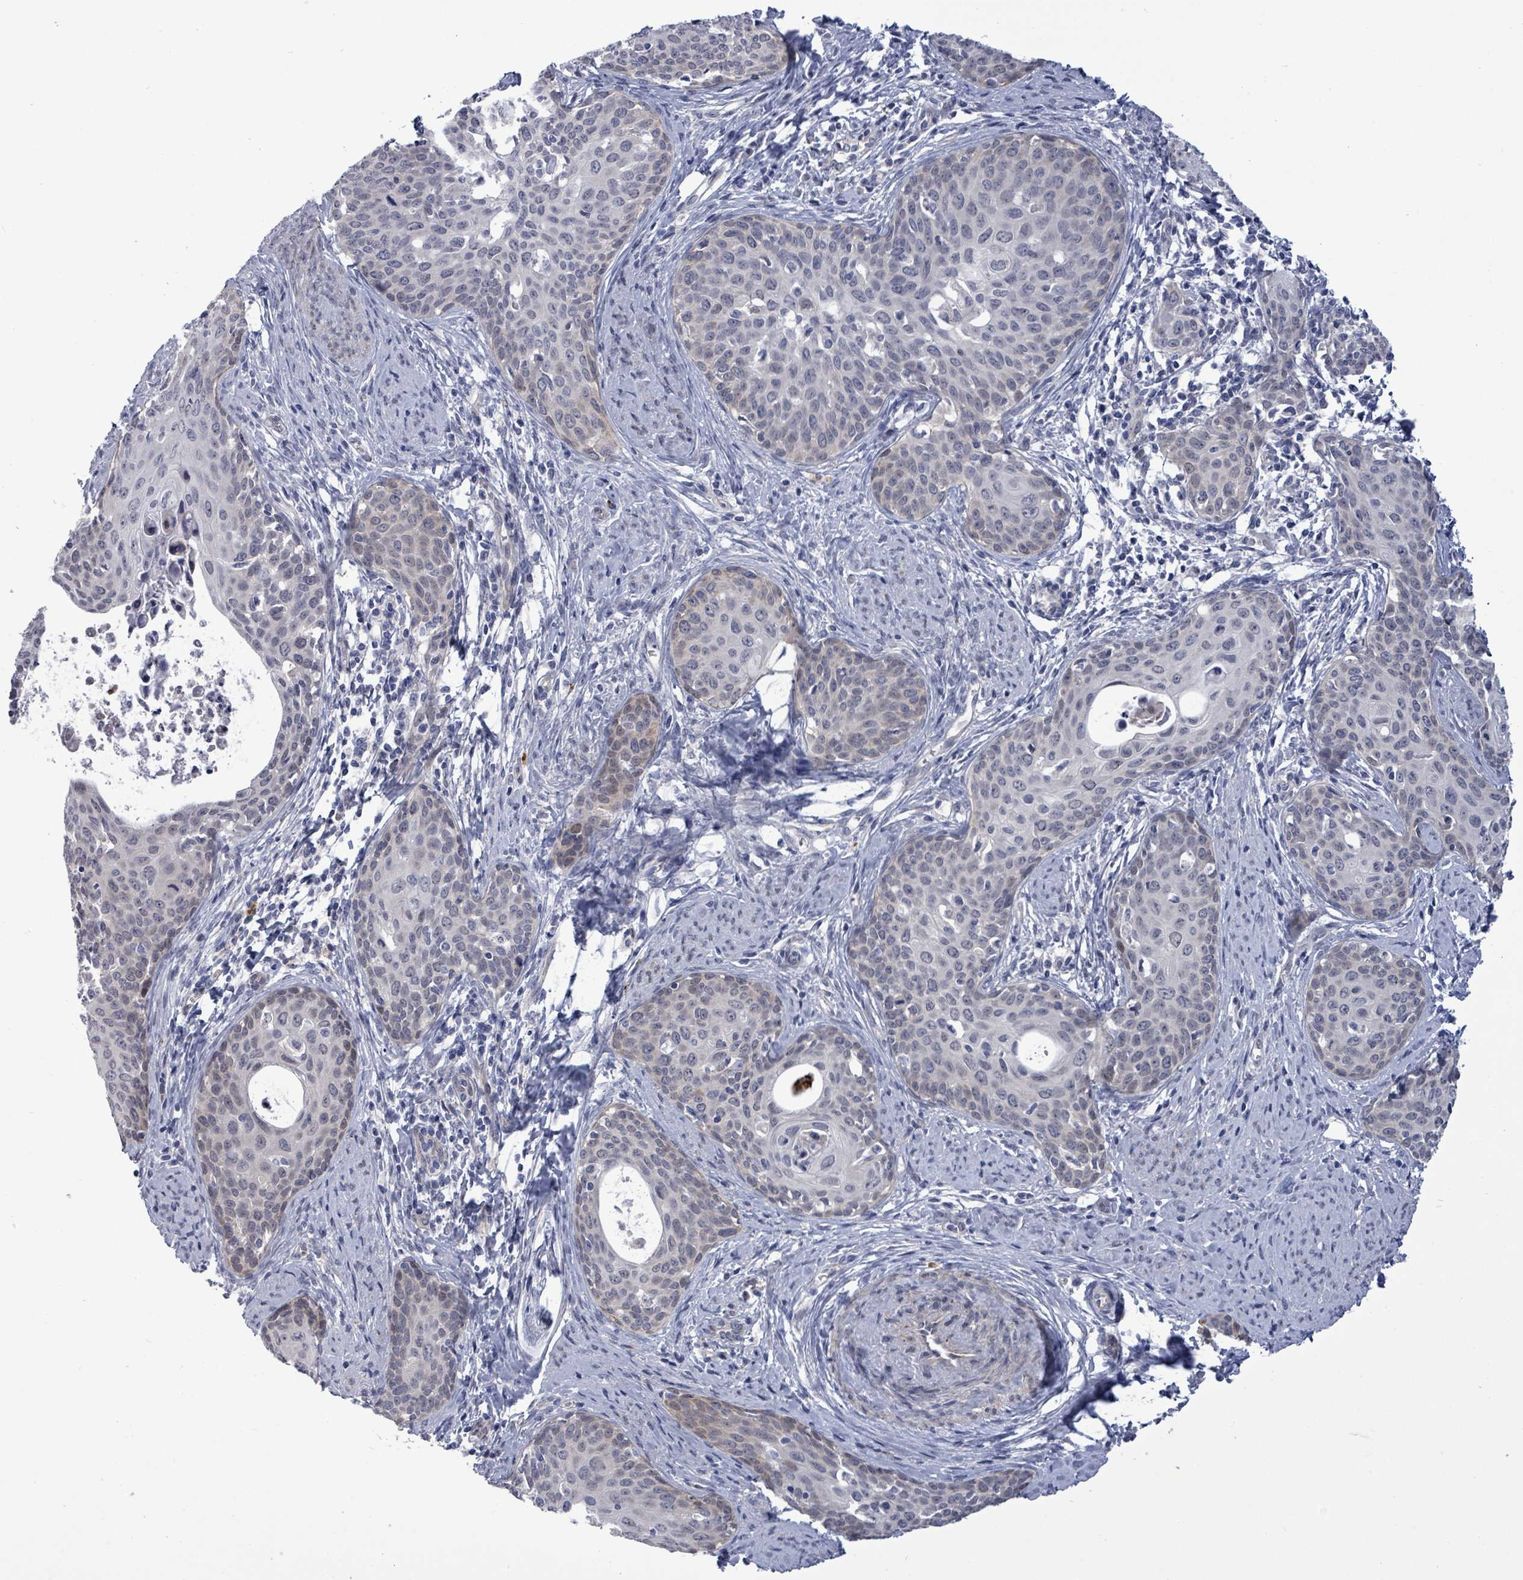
{"staining": {"intensity": "negative", "quantity": "none", "location": "none"}, "tissue": "cervical cancer", "cell_type": "Tumor cells", "image_type": "cancer", "snomed": [{"axis": "morphology", "description": "Squamous cell carcinoma, NOS"}, {"axis": "topography", "description": "Cervix"}], "caption": "Tumor cells show no significant expression in squamous cell carcinoma (cervical). (IHC, brightfield microscopy, high magnification).", "gene": "CT45A5", "patient": {"sex": "female", "age": 46}}